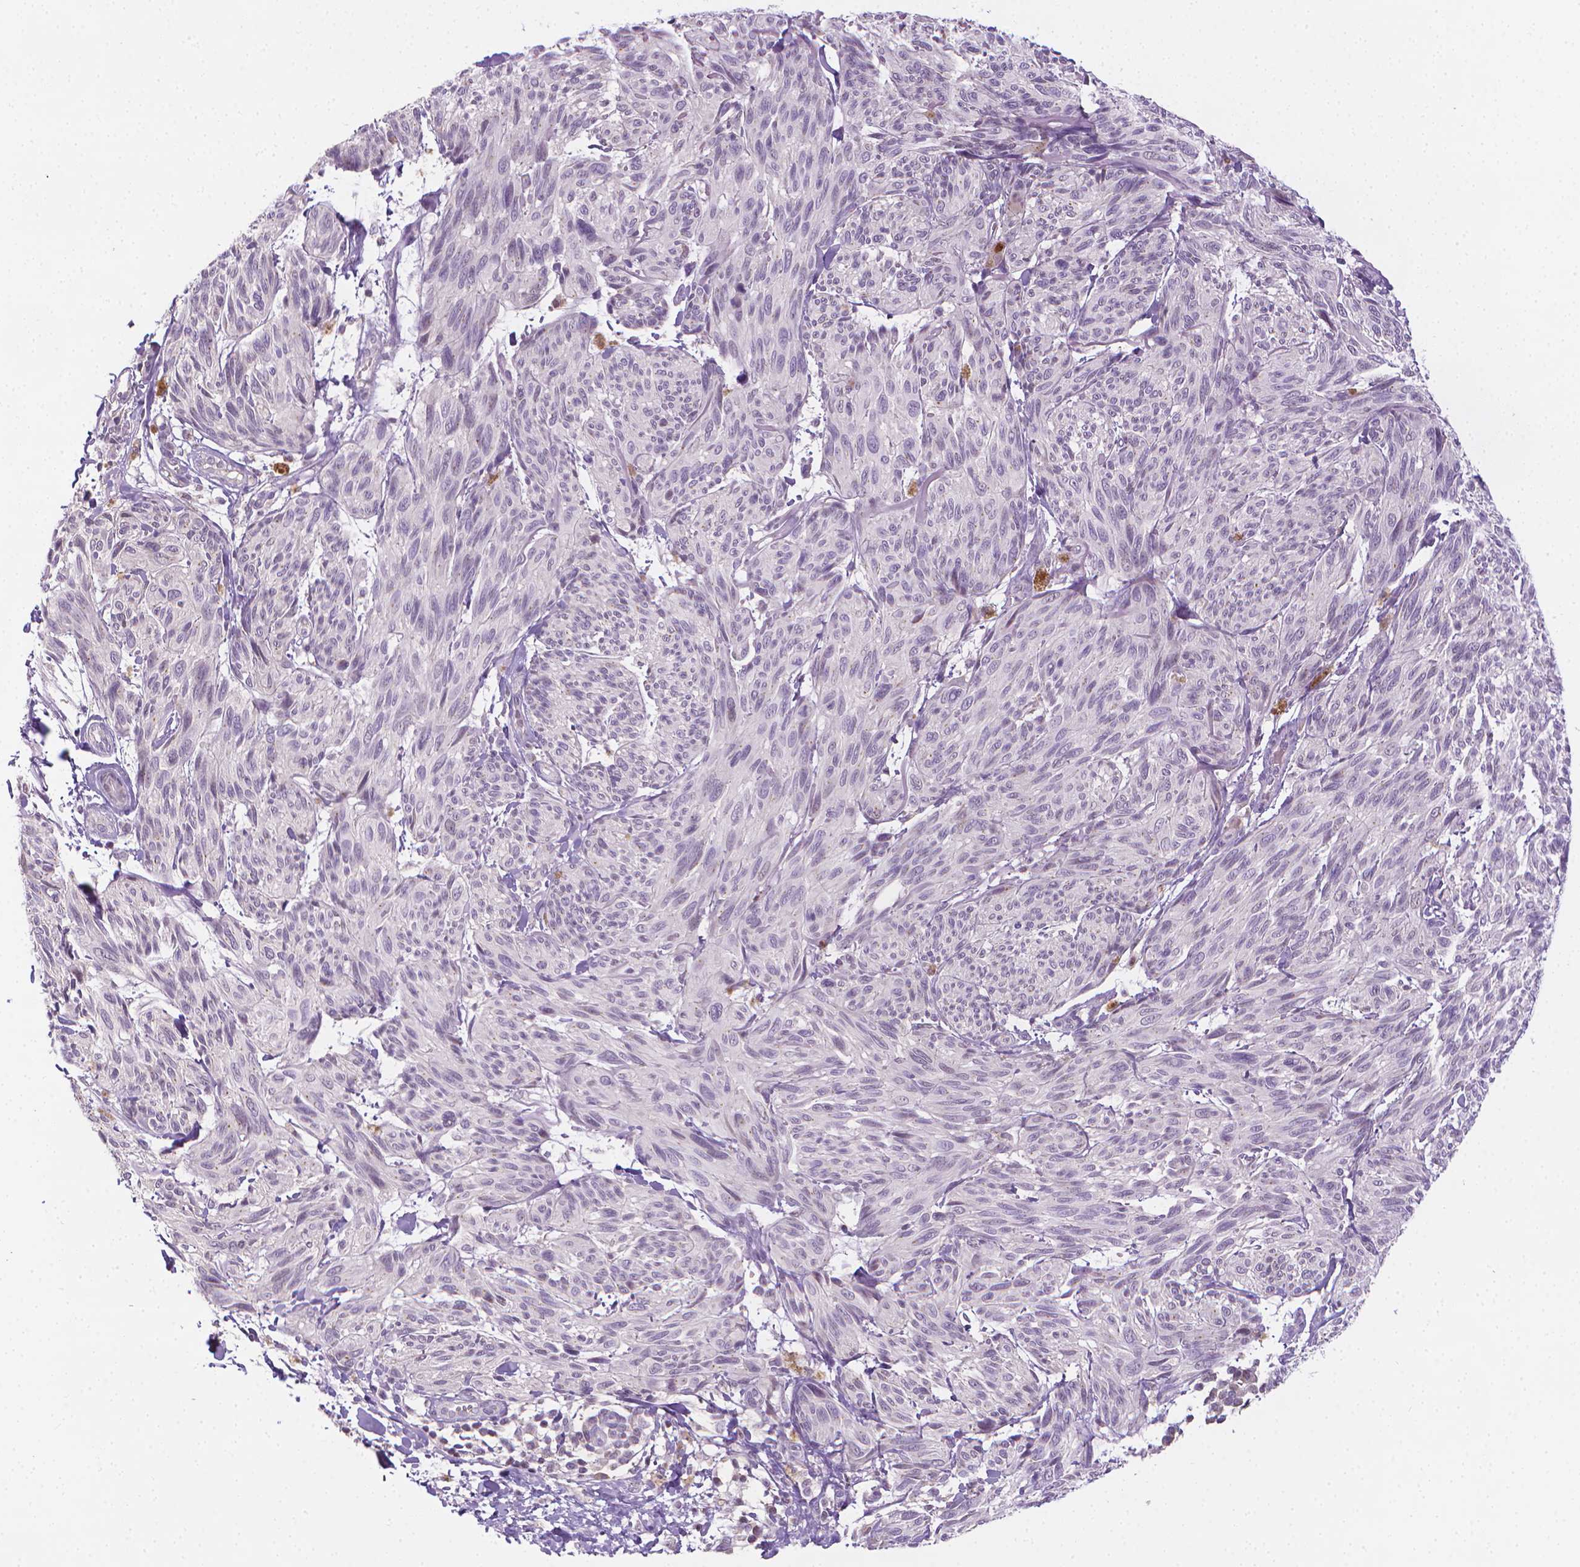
{"staining": {"intensity": "negative", "quantity": "none", "location": "none"}, "tissue": "melanoma", "cell_type": "Tumor cells", "image_type": "cancer", "snomed": [{"axis": "morphology", "description": "Malignant melanoma, NOS"}, {"axis": "topography", "description": "Skin"}], "caption": "Immunohistochemical staining of human malignant melanoma demonstrates no significant staining in tumor cells.", "gene": "NCAN", "patient": {"sex": "male", "age": 79}}